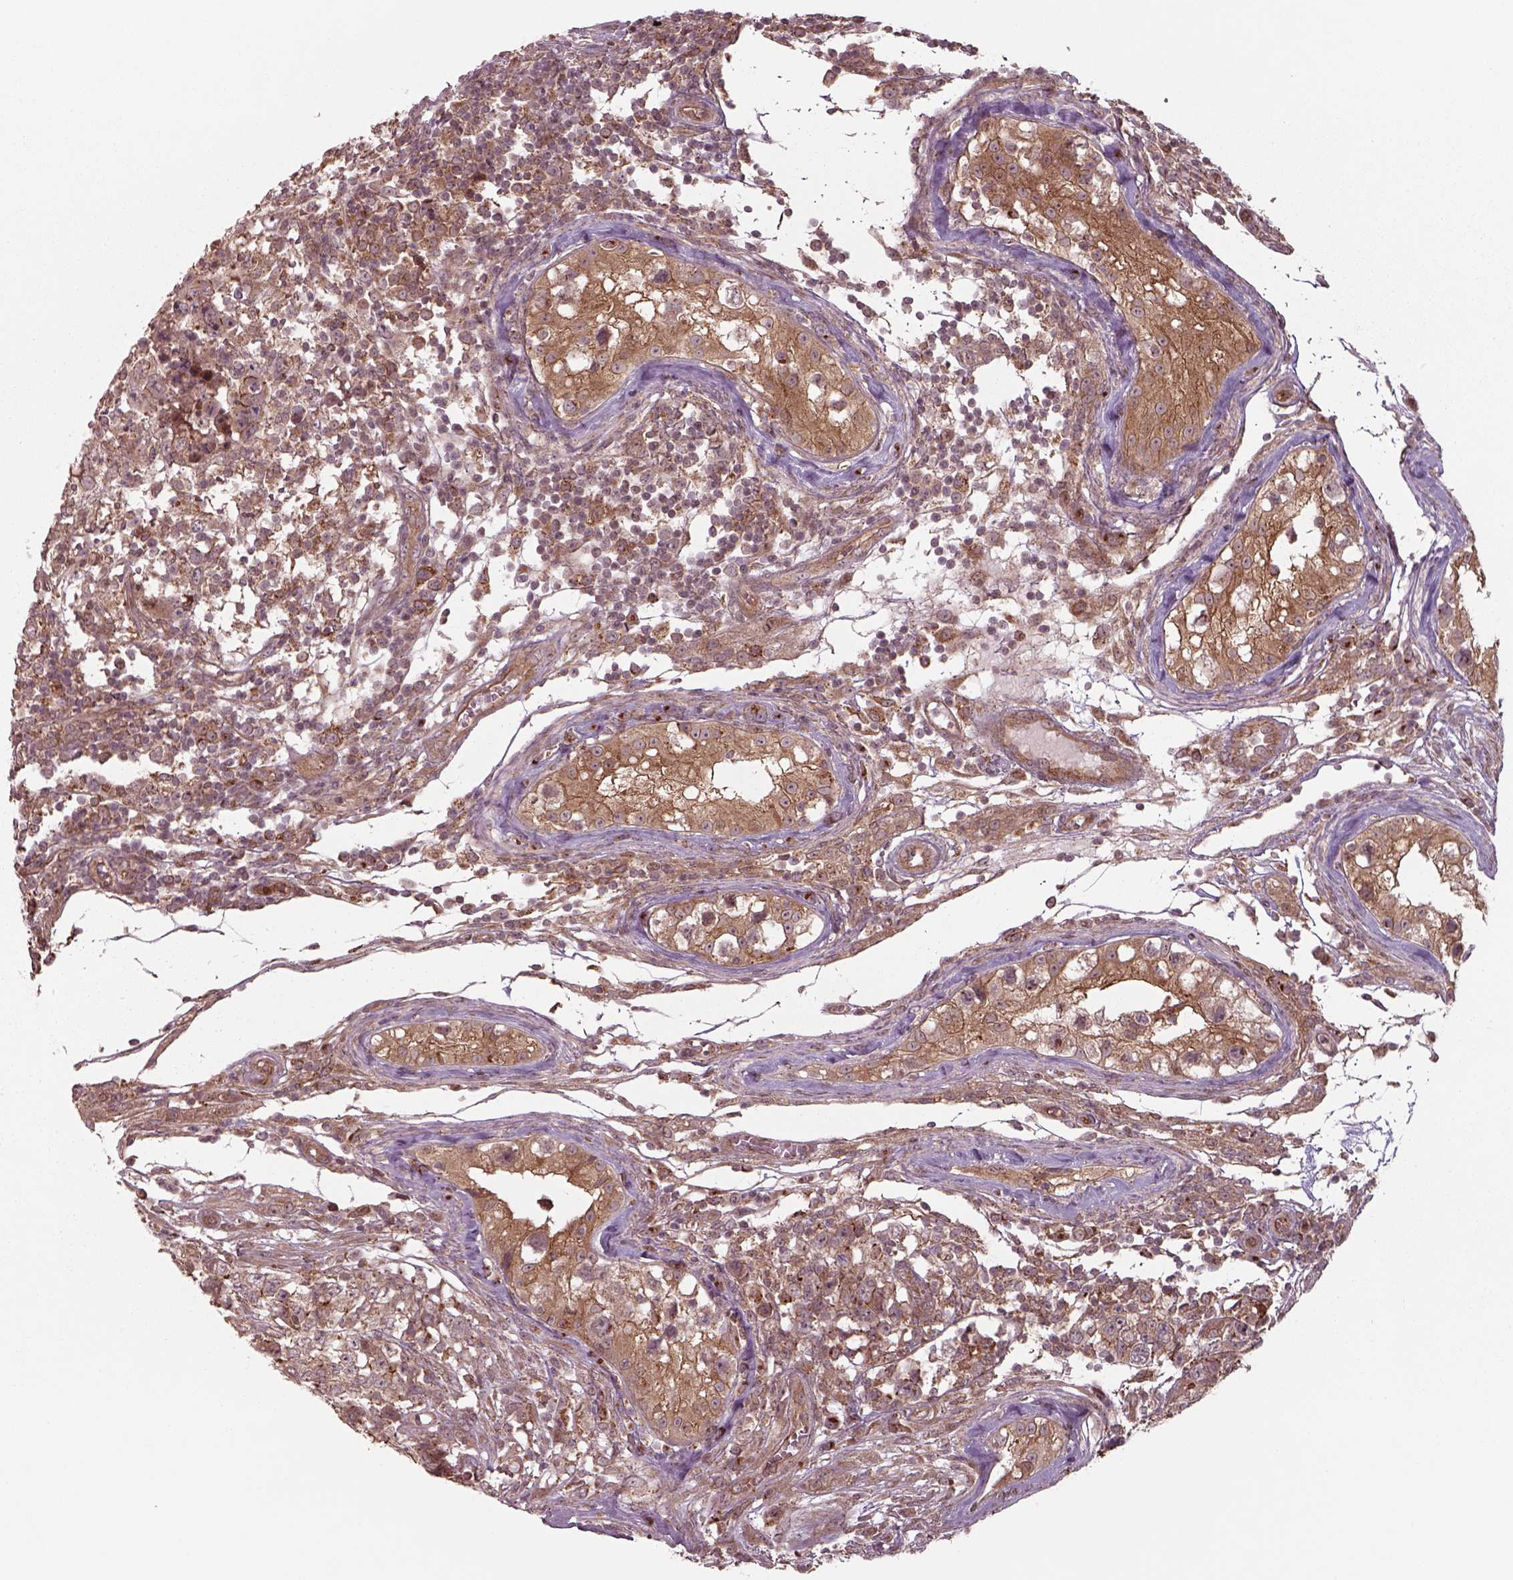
{"staining": {"intensity": "moderate", "quantity": ">75%", "location": "cytoplasmic/membranous"}, "tissue": "testis cancer", "cell_type": "Tumor cells", "image_type": "cancer", "snomed": [{"axis": "morphology", "description": "Carcinoma, Embryonal, NOS"}, {"axis": "topography", "description": "Testis"}], "caption": "Human embryonal carcinoma (testis) stained with a protein marker displays moderate staining in tumor cells.", "gene": "CHMP3", "patient": {"sex": "male", "age": 23}}